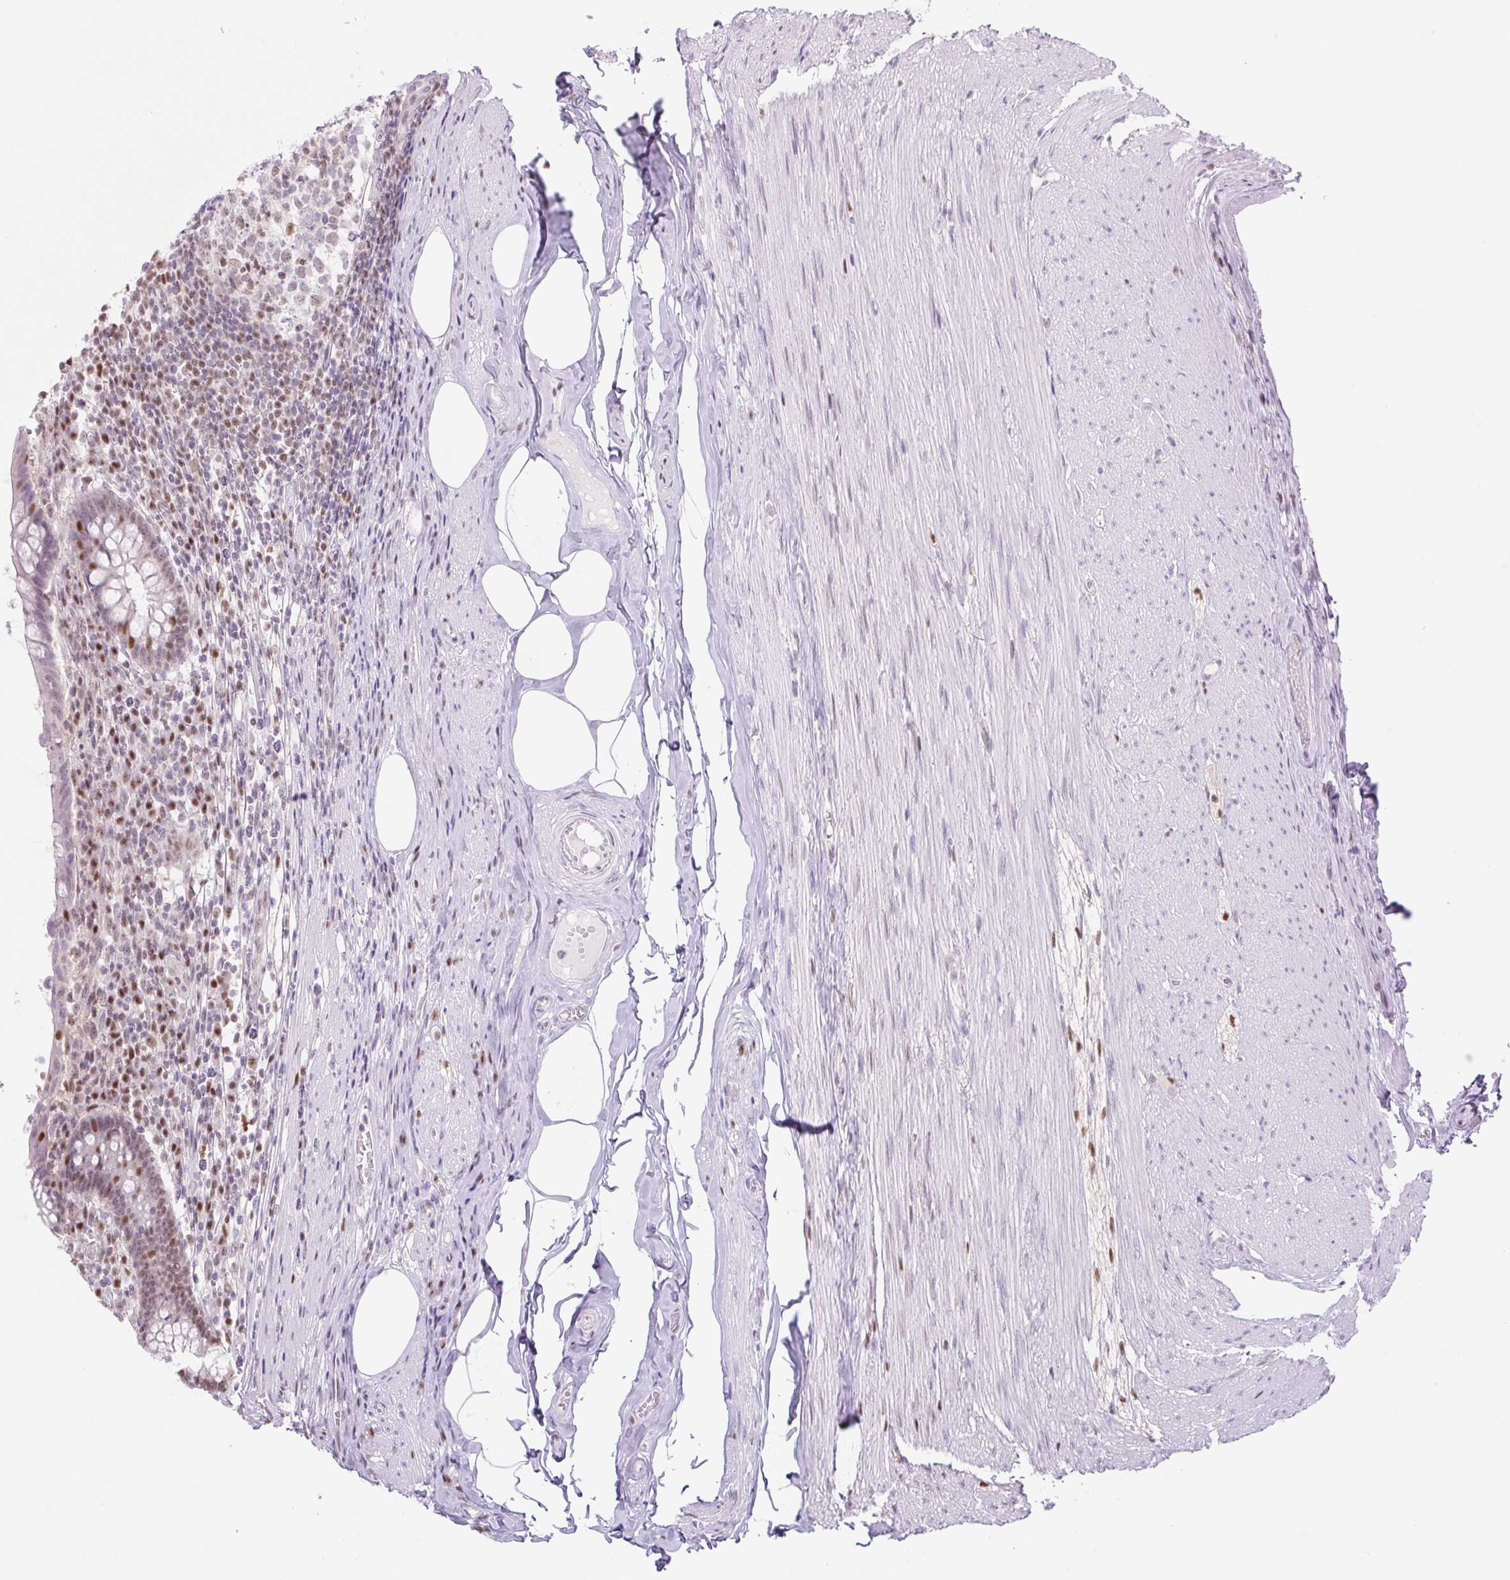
{"staining": {"intensity": "weak", "quantity": "25%-75%", "location": "nuclear"}, "tissue": "appendix", "cell_type": "Glandular cells", "image_type": "normal", "snomed": [{"axis": "morphology", "description": "Normal tissue, NOS"}, {"axis": "topography", "description": "Appendix"}], "caption": "Immunohistochemistry (IHC) (DAB) staining of normal human appendix reveals weak nuclear protein staining in about 25%-75% of glandular cells.", "gene": "TLE3", "patient": {"sex": "female", "age": 56}}